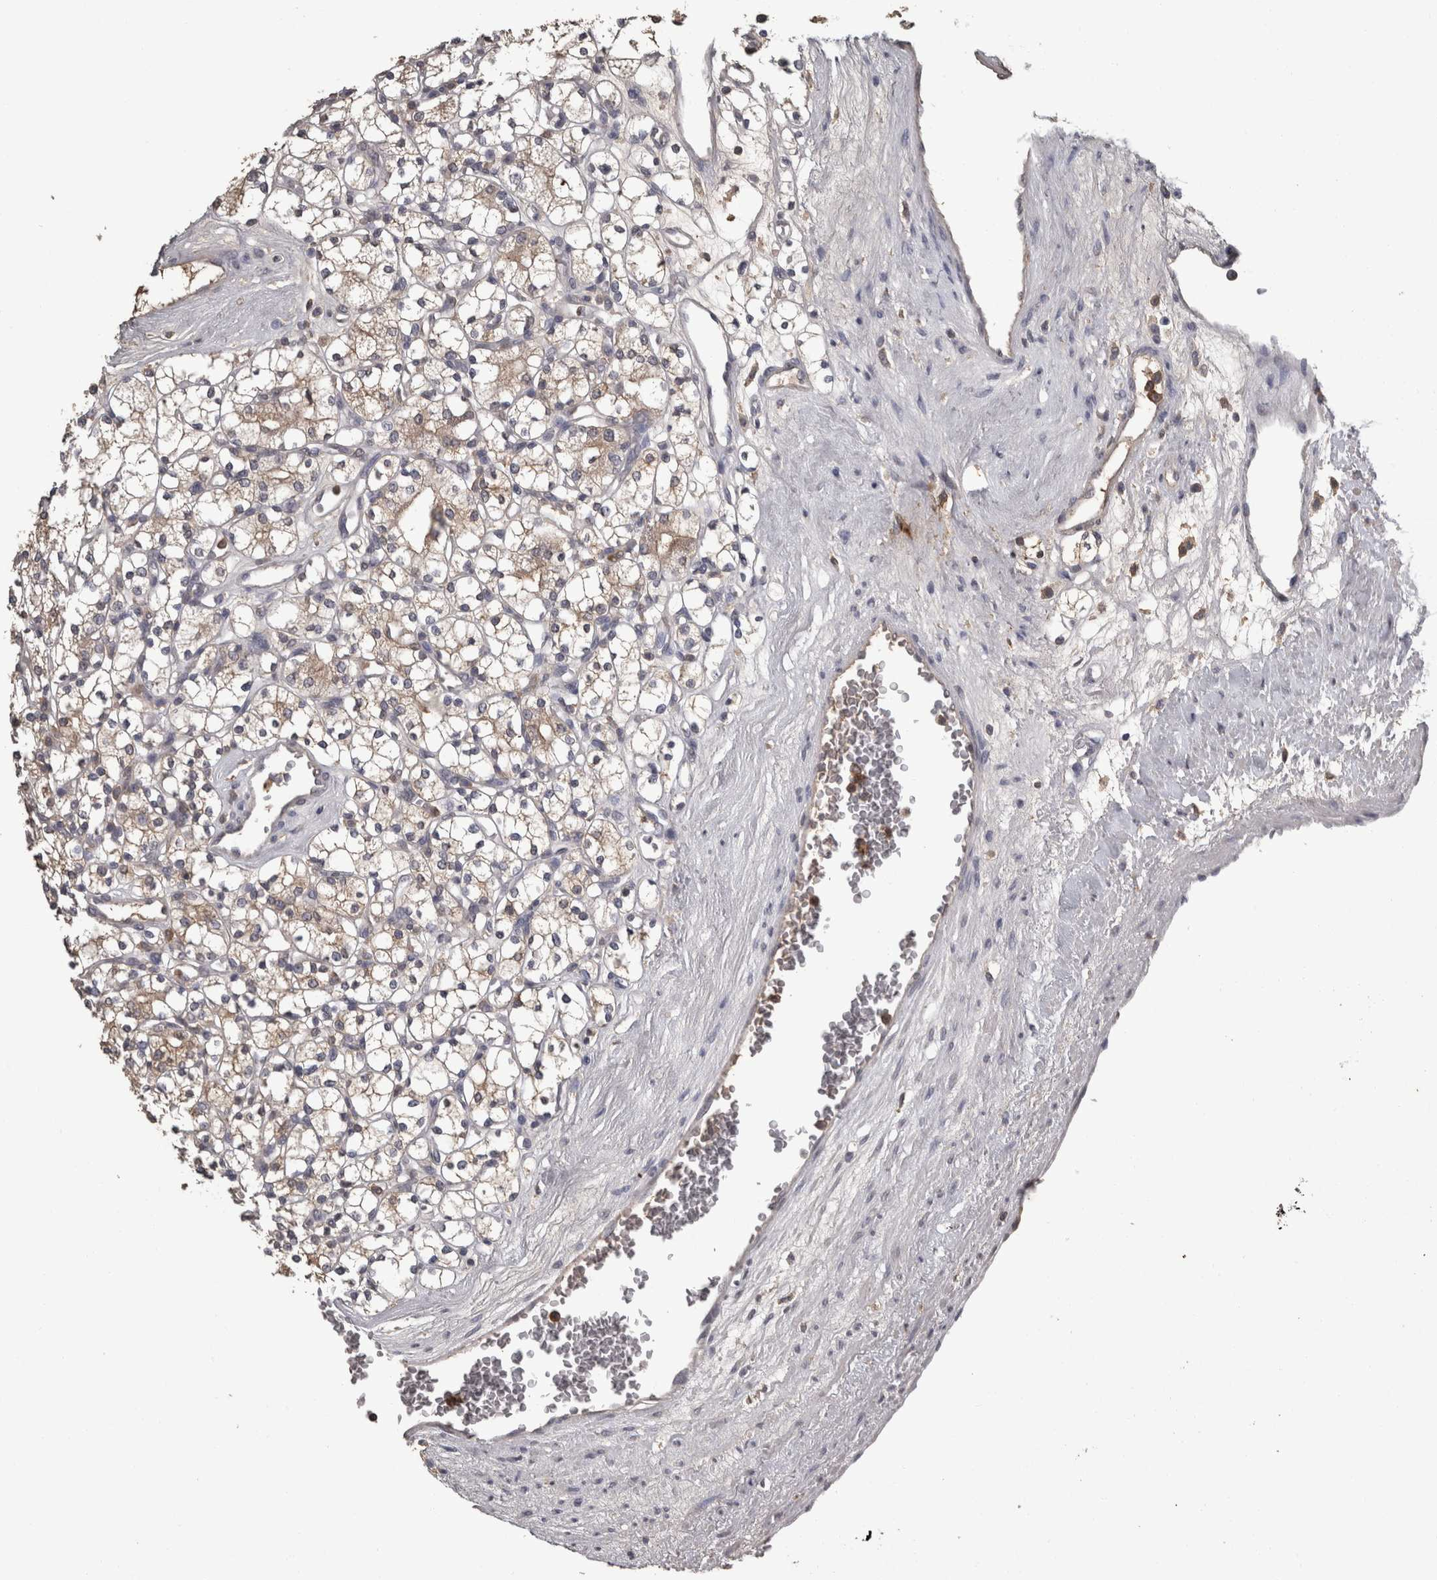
{"staining": {"intensity": "weak", "quantity": "<25%", "location": "cytoplasmic/membranous,nuclear"}, "tissue": "renal cancer", "cell_type": "Tumor cells", "image_type": "cancer", "snomed": [{"axis": "morphology", "description": "Adenocarcinoma, NOS"}, {"axis": "topography", "description": "Kidney"}], "caption": "Immunohistochemistry (IHC) of human renal cancer (adenocarcinoma) displays no expression in tumor cells.", "gene": "PIK3AP1", "patient": {"sex": "male", "age": 77}}